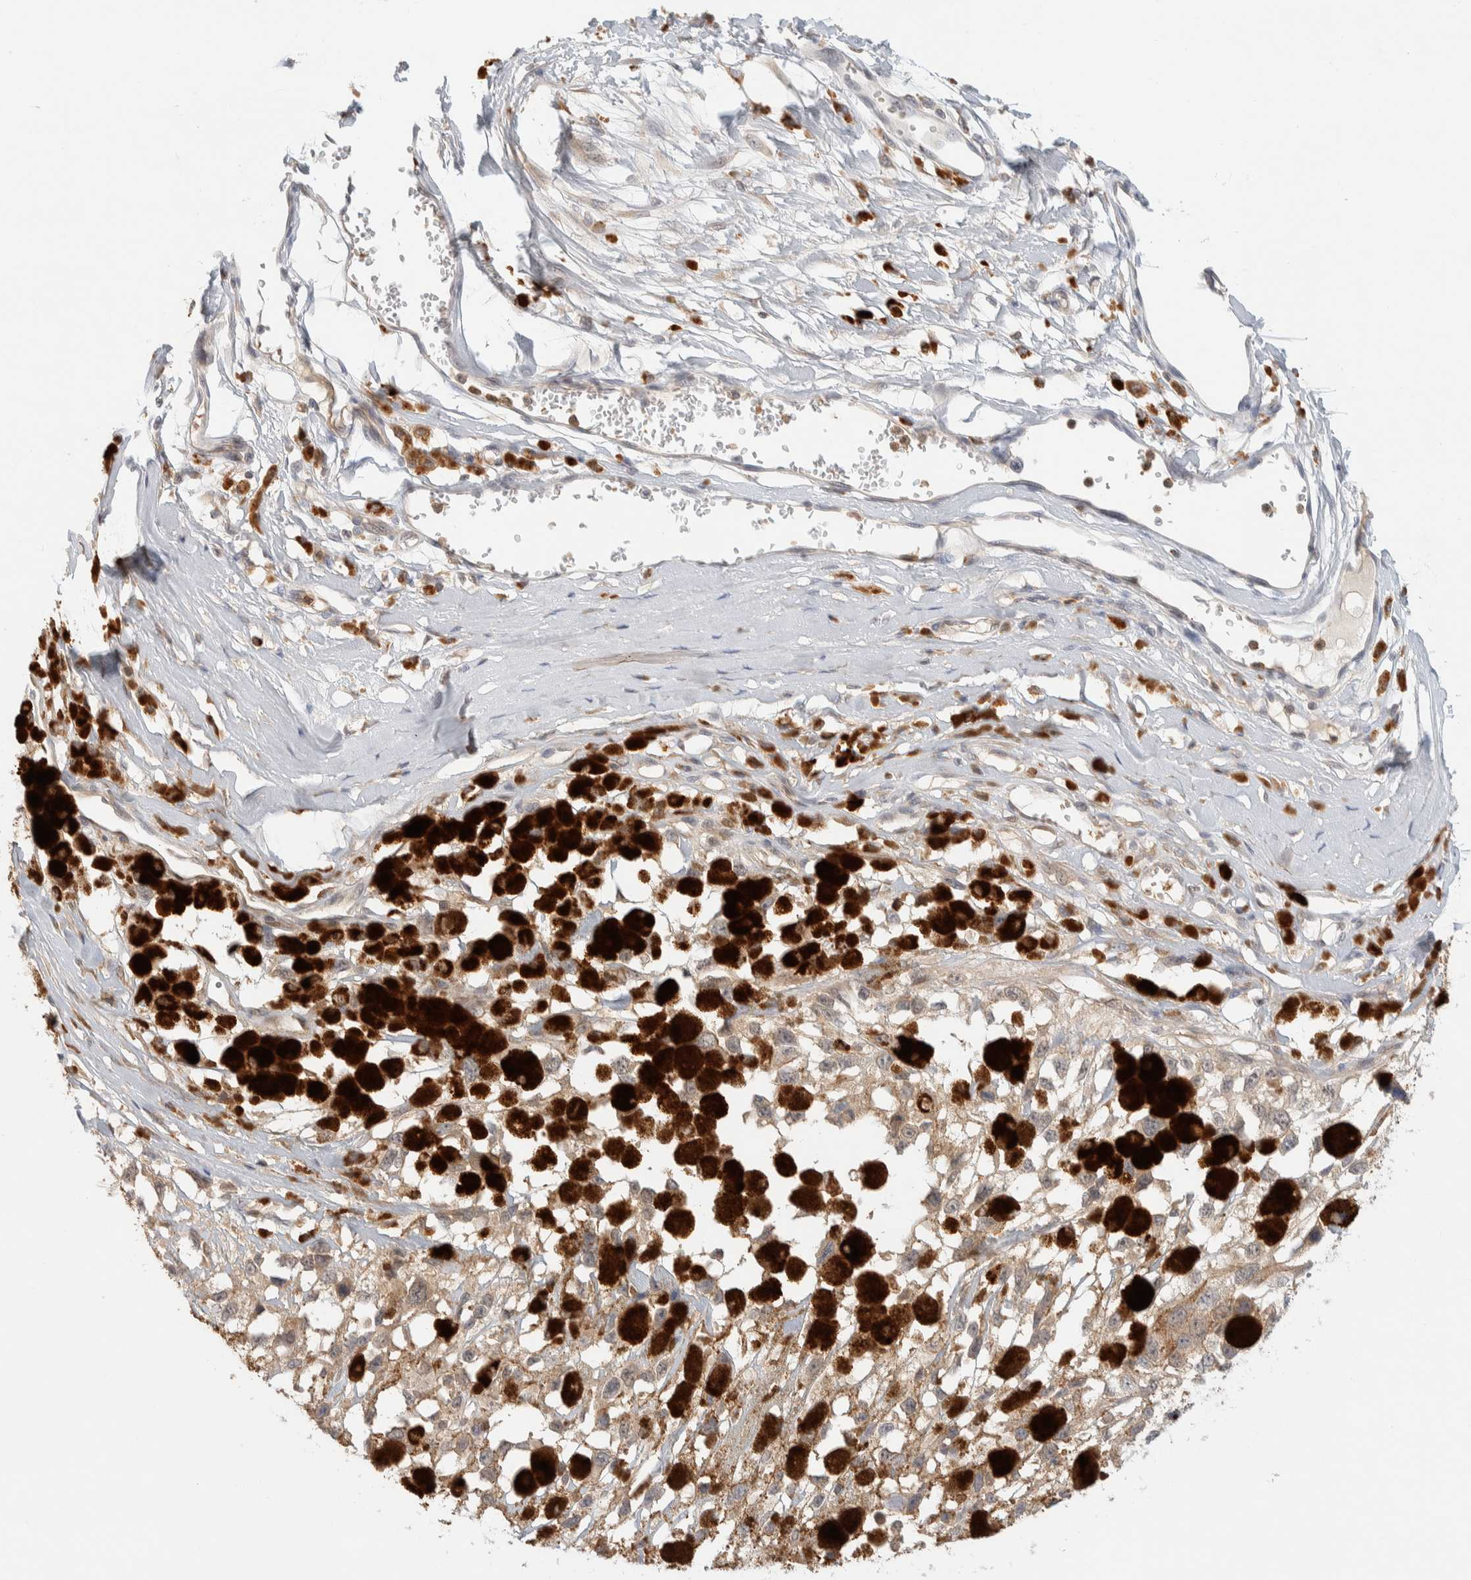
{"staining": {"intensity": "weak", "quantity": ">75%", "location": "cytoplasmic/membranous"}, "tissue": "melanoma", "cell_type": "Tumor cells", "image_type": "cancer", "snomed": [{"axis": "morphology", "description": "Malignant melanoma, Metastatic site"}, {"axis": "topography", "description": "Lymph node"}], "caption": "Protein expression analysis of malignant melanoma (metastatic site) demonstrates weak cytoplasmic/membranous staining in about >75% of tumor cells.", "gene": "GCLM", "patient": {"sex": "male", "age": 59}}